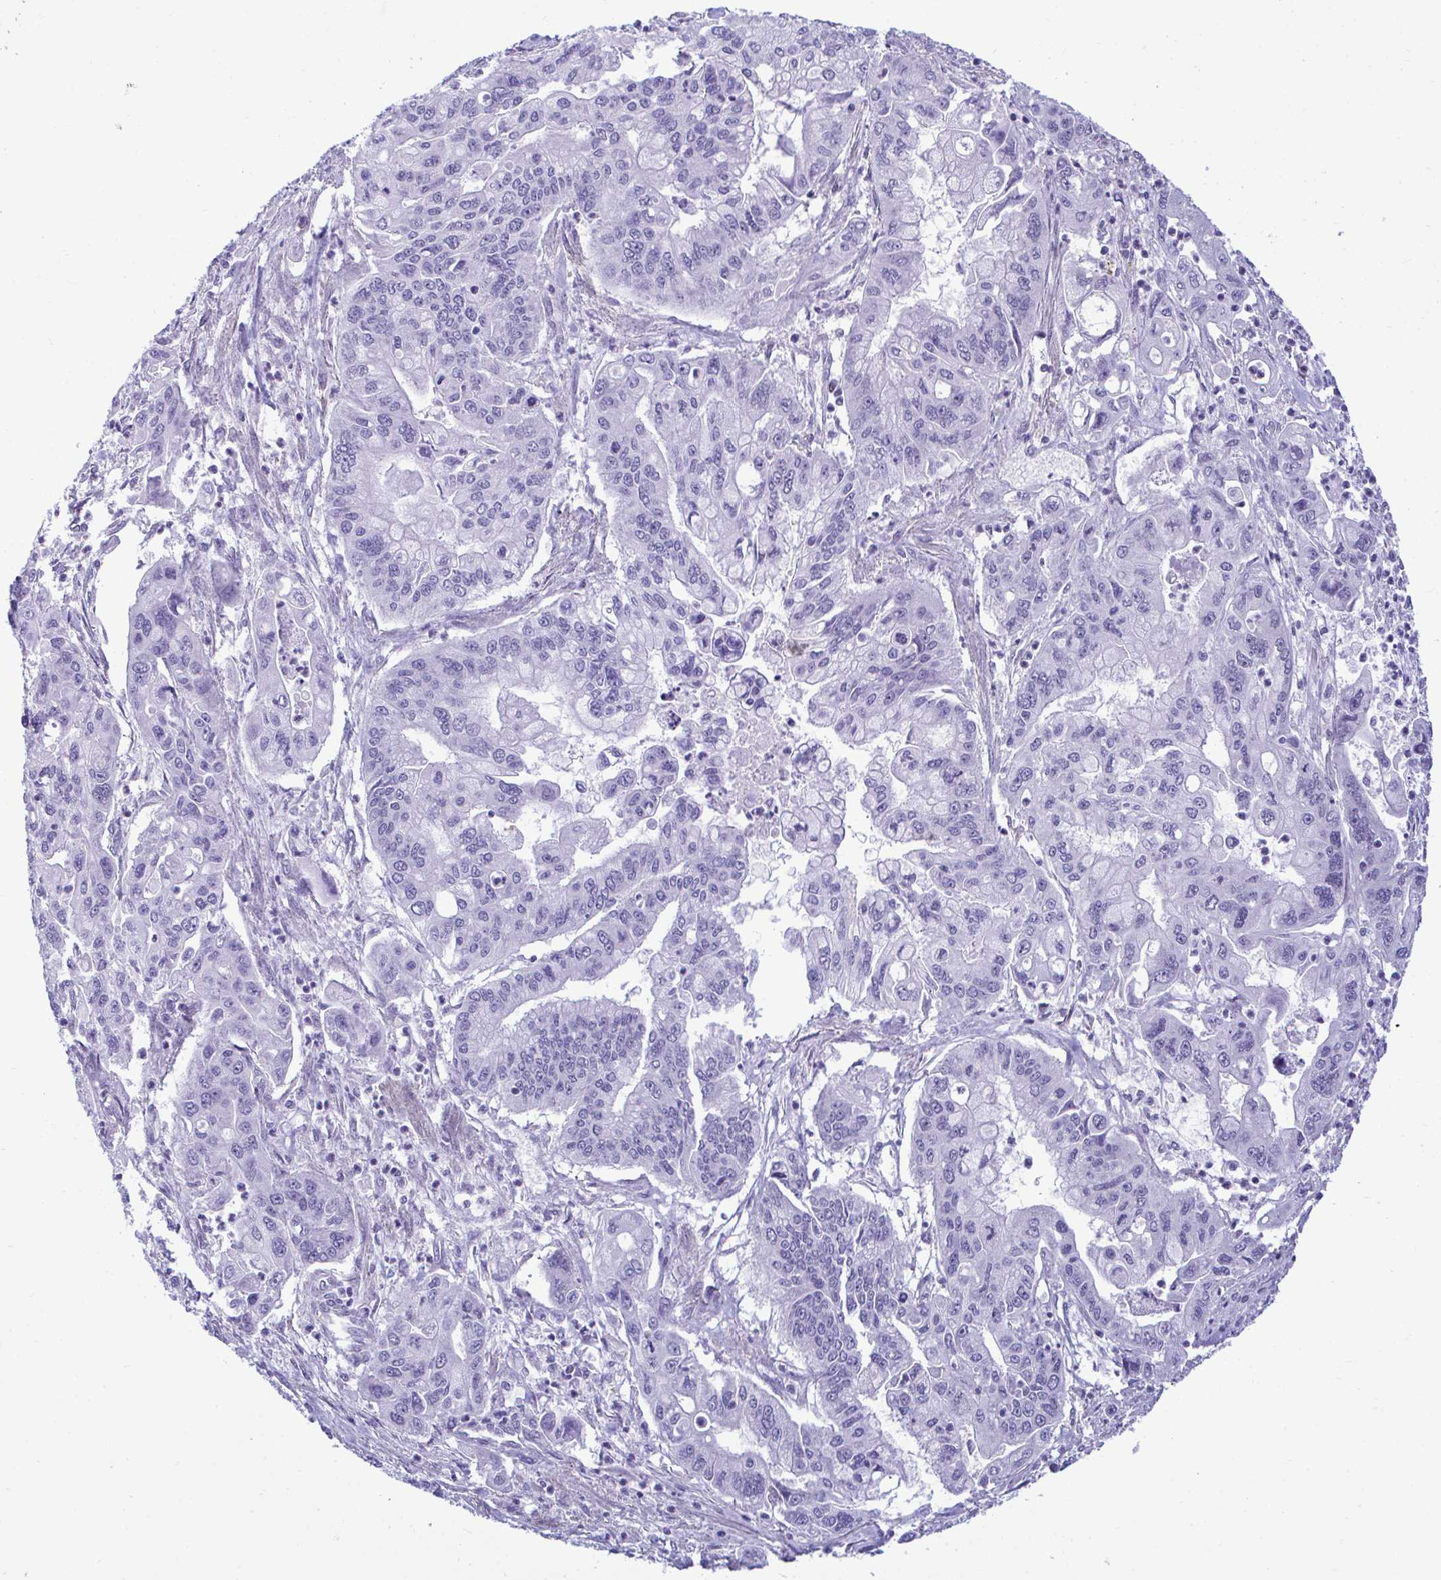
{"staining": {"intensity": "negative", "quantity": "none", "location": "none"}, "tissue": "pancreatic cancer", "cell_type": "Tumor cells", "image_type": "cancer", "snomed": [{"axis": "morphology", "description": "Adenocarcinoma, NOS"}, {"axis": "topography", "description": "Pancreas"}], "caption": "This micrograph is of pancreatic adenocarcinoma stained with immunohistochemistry to label a protein in brown with the nuclei are counter-stained blue. There is no staining in tumor cells. (Stains: DAB (3,3'-diaminobenzidine) IHC with hematoxylin counter stain, Microscopy: brightfield microscopy at high magnification).", "gene": "SLC25A51", "patient": {"sex": "male", "age": 62}}